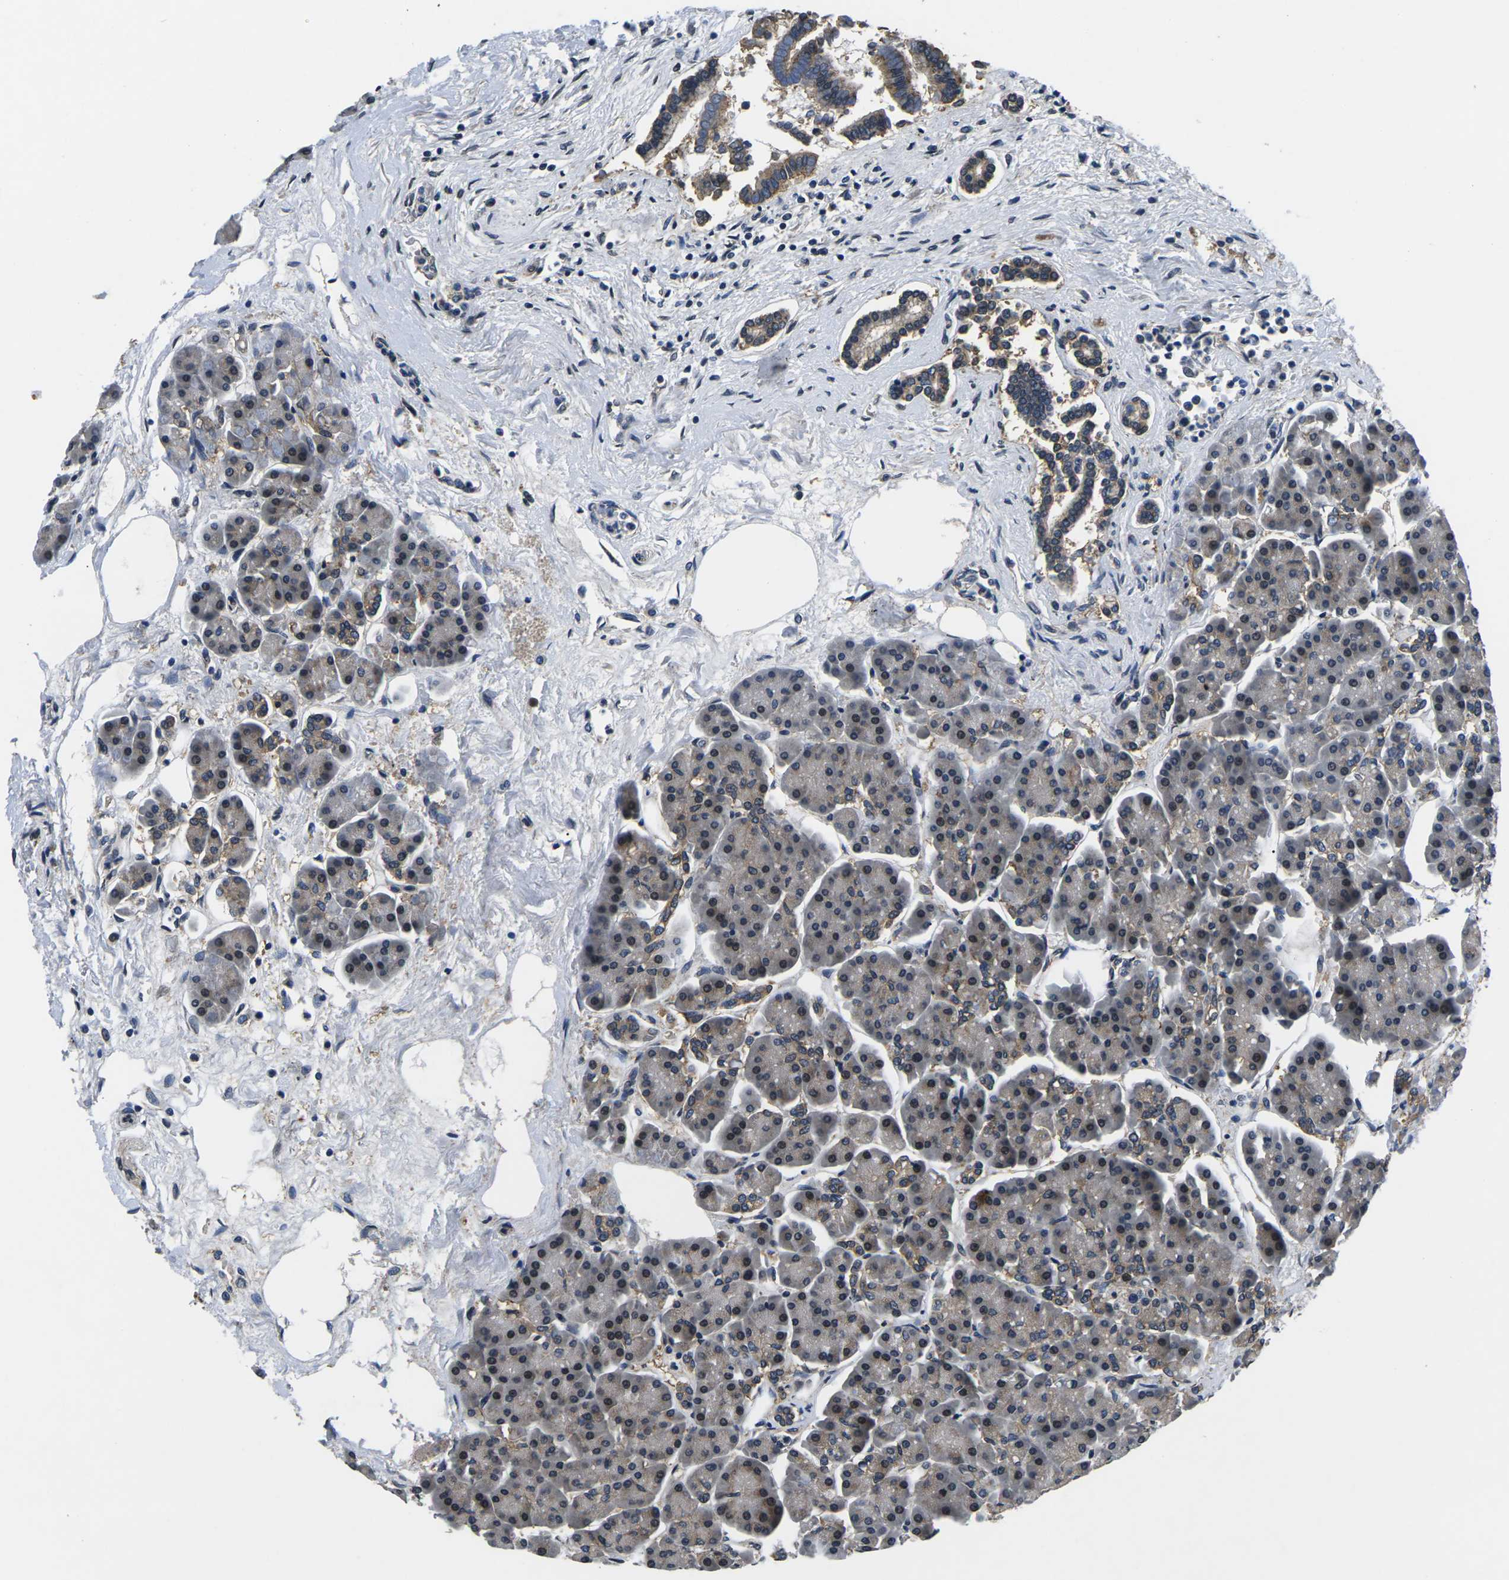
{"staining": {"intensity": "moderate", "quantity": ">75%", "location": "cytoplasmic/membranous,nuclear"}, "tissue": "pancreas", "cell_type": "Exocrine glandular cells", "image_type": "normal", "snomed": [{"axis": "morphology", "description": "Normal tissue, NOS"}, {"axis": "topography", "description": "Pancreas"}], "caption": "Protein staining of unremarkable pancreas demonstrates moderate cytoplasmic/membranous,nuclear positivity in about >75% of exocrine glandular cells. The staining was performed using DAB to visualize the protein expression in brown, while the nuclei were stained in blue with hematoxylin (Magnification: 20x).", "gene": "SNX10", "patient": {"sex": "female", "age": 70}}